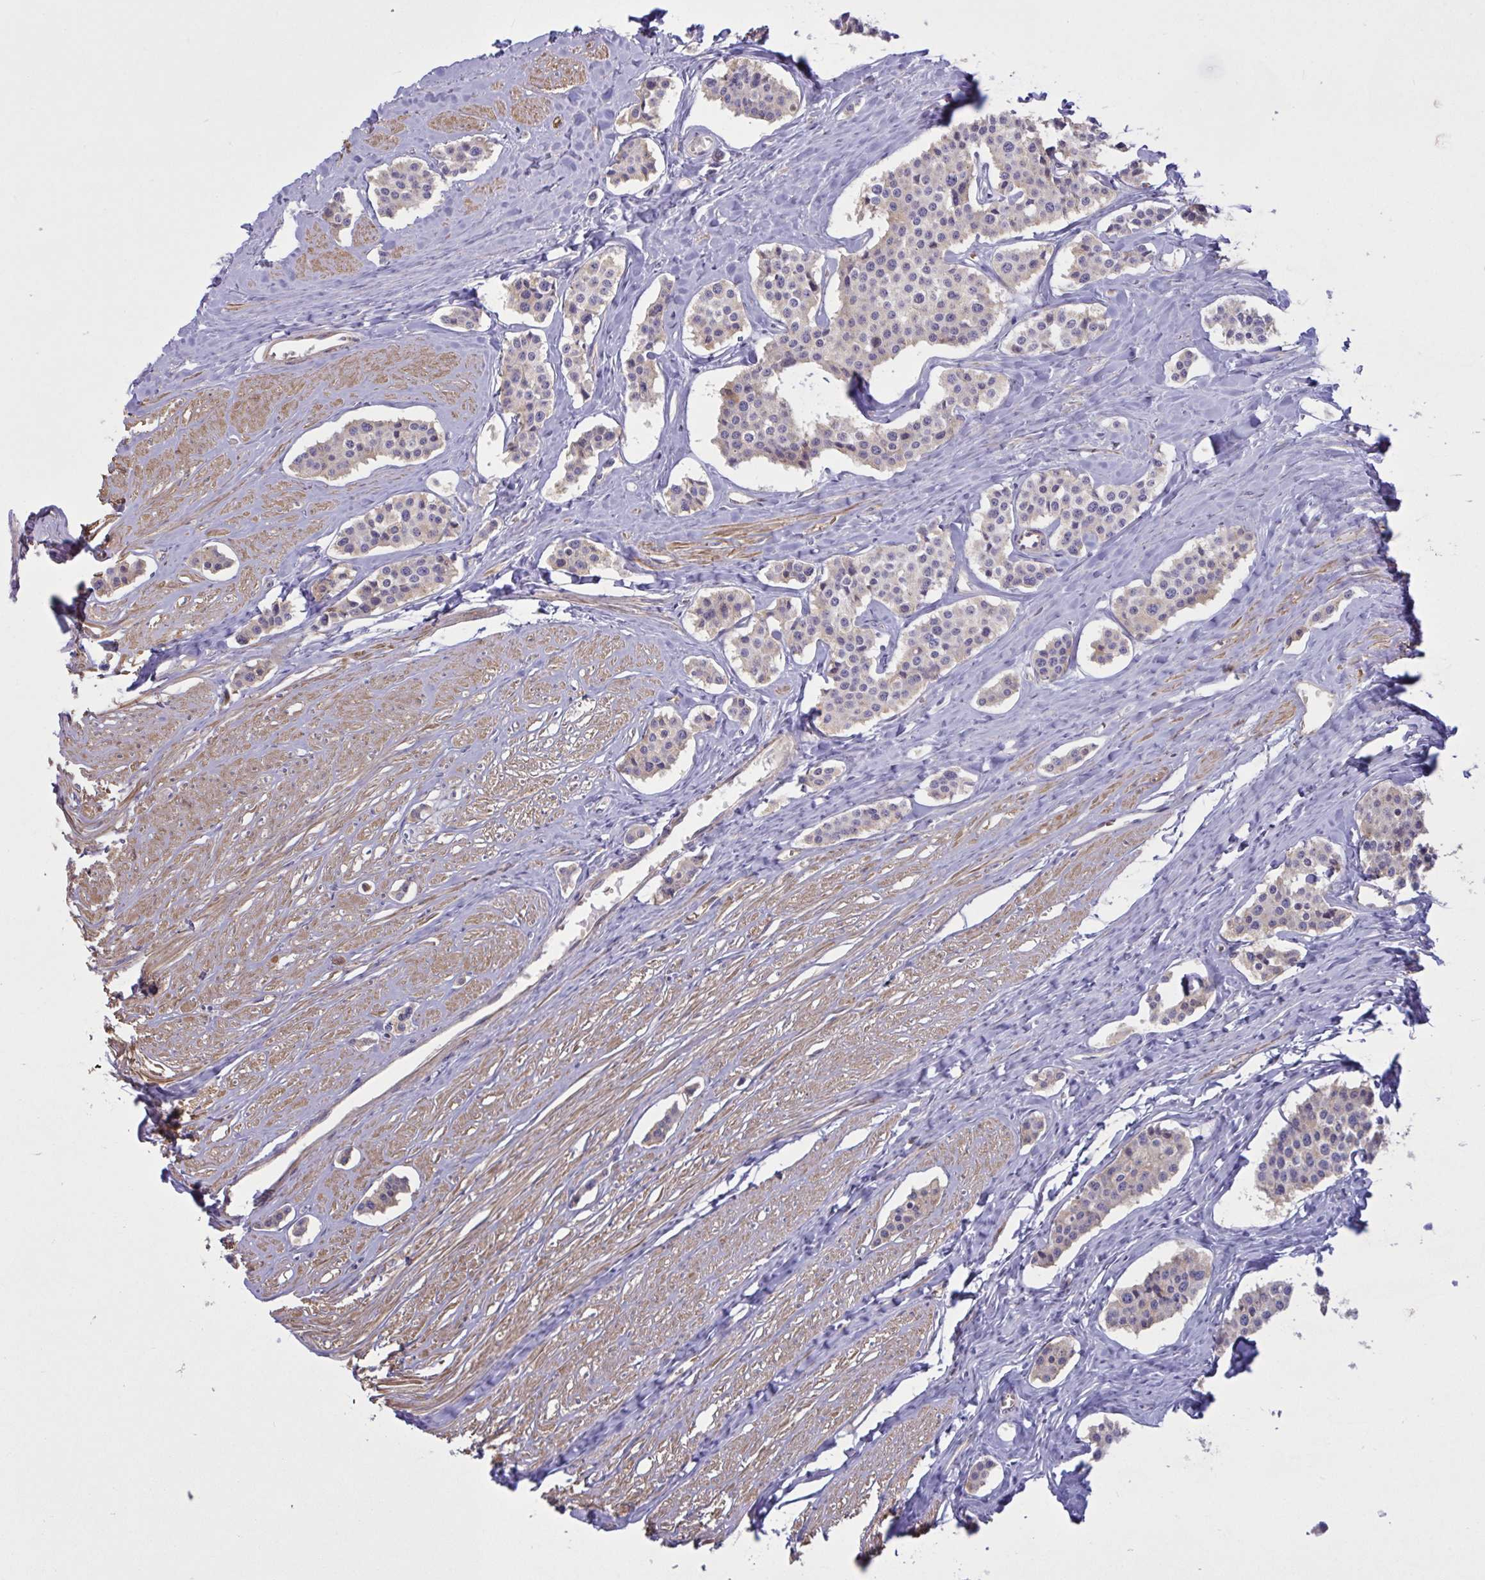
{"staining": {"intensity": "moderate", "quantity": "25%-75%", "location": "cytoplasmic/membranous"}, "tissue": "carcinoid", "cell_type": "Tumor cells", "image_type": "cancer", "snomed": [{"axis": "morphology", "description": "Carcinoid, malignant, NOS"}, {"axis": "topography", "description": "Small intestine"}], "caption": "IHC (DAB (3,3'-diaminobenzidine)) staining of human carcinoid (malignant) displays moderate cytoplasmic/membranous protein staining in about 25%-75% of tumor cells.", "gene": "IL1R1", "patient": {"sex": "male", "age": 60}}